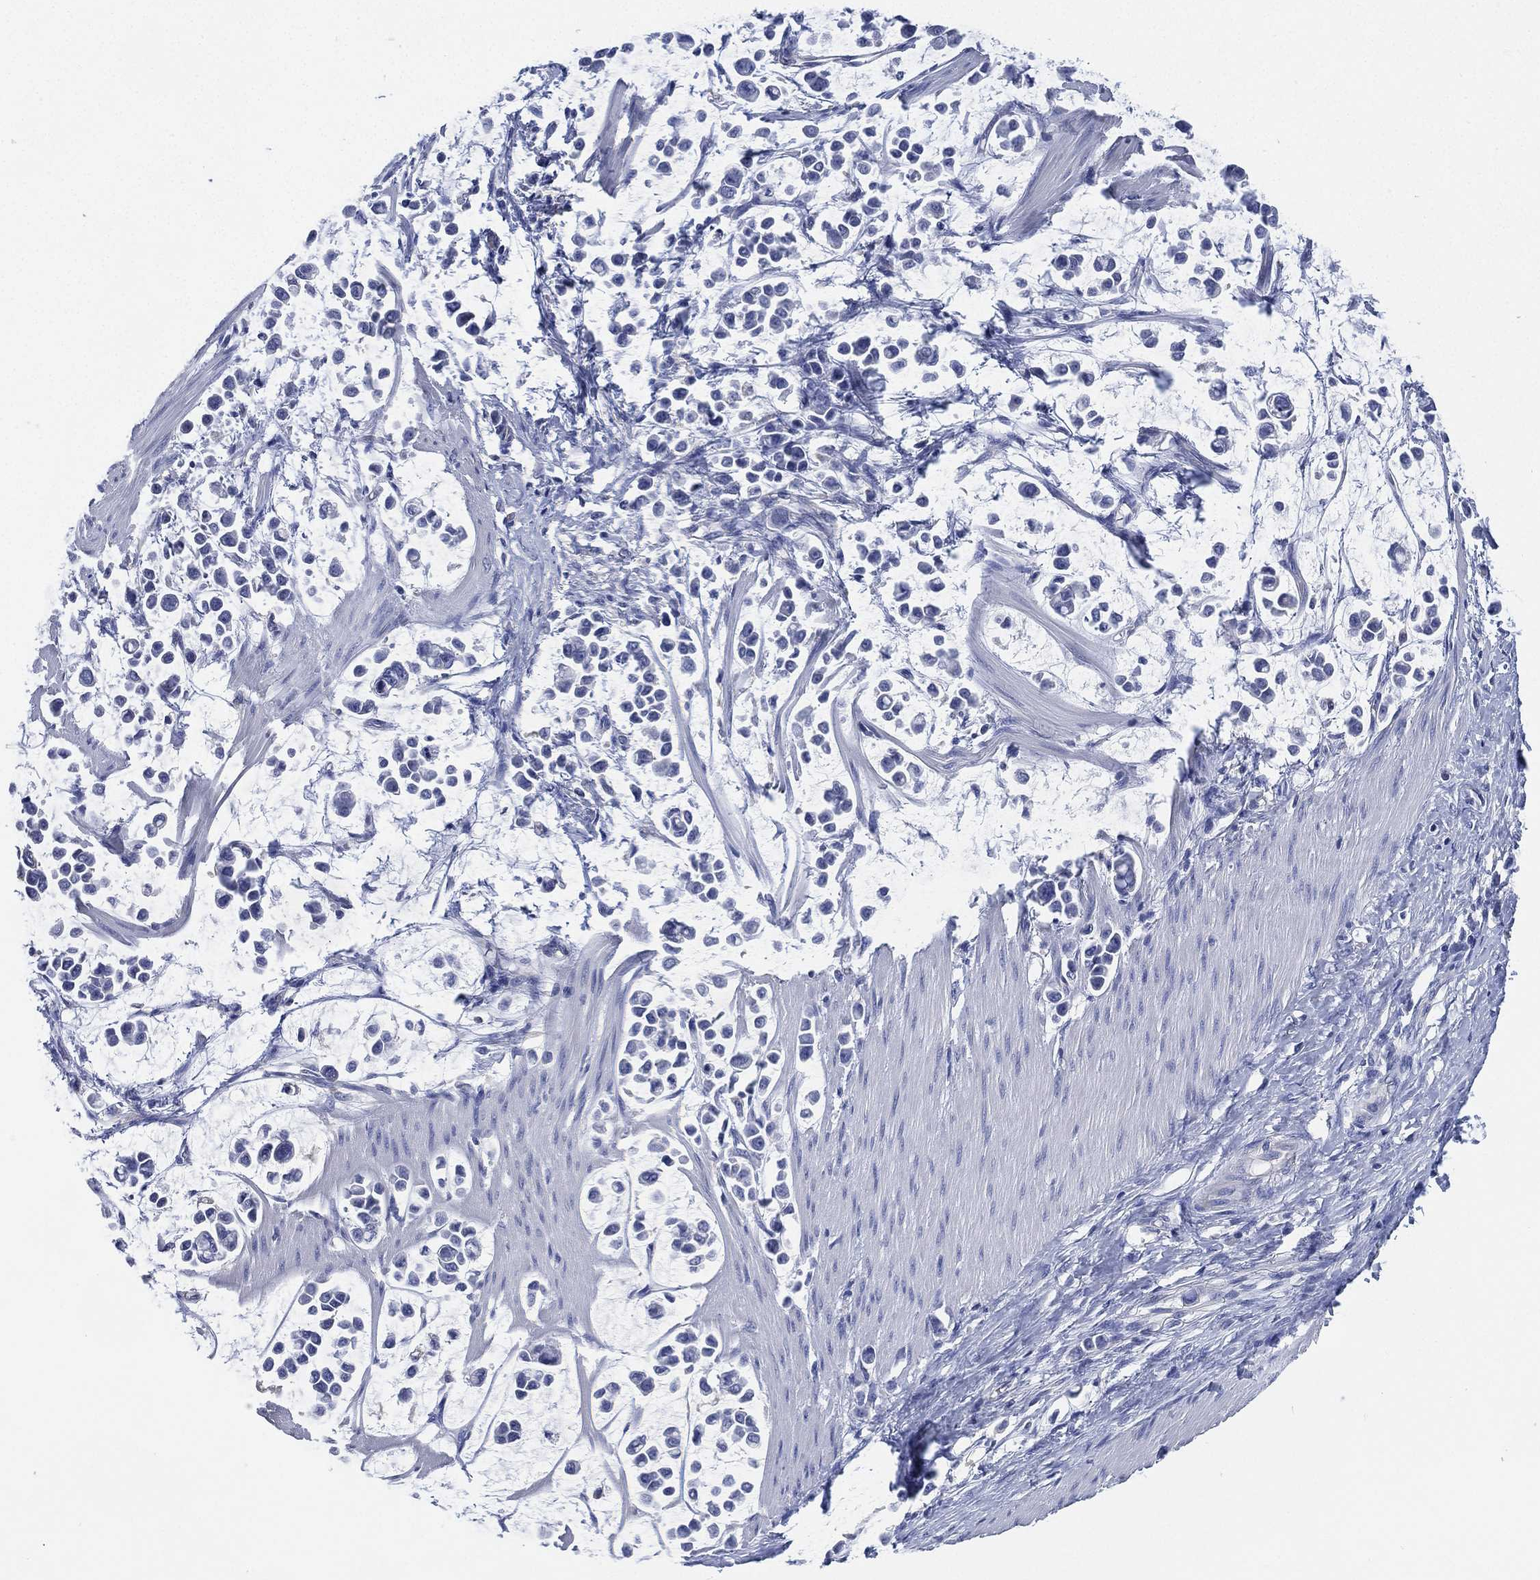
{"staining": {"intensity": "negative", "quantity": "none", "location": "none"}, "tissue": "stomach cancer", "cell_type": "Tumor cells", "image_type": "cancer", "snomed": [{"axis": "morphology", "description": "Adenocarcinoma, NOS"}, {"axis": "topography", "description": "Stomach"}], "caption": "This is an immunohistochemistry (IHC) histopathology image of stomach cancer. There is no staining in tumor cells.", "gene": "CCDC70", "patient": {"sex": "male", "age": 82}}